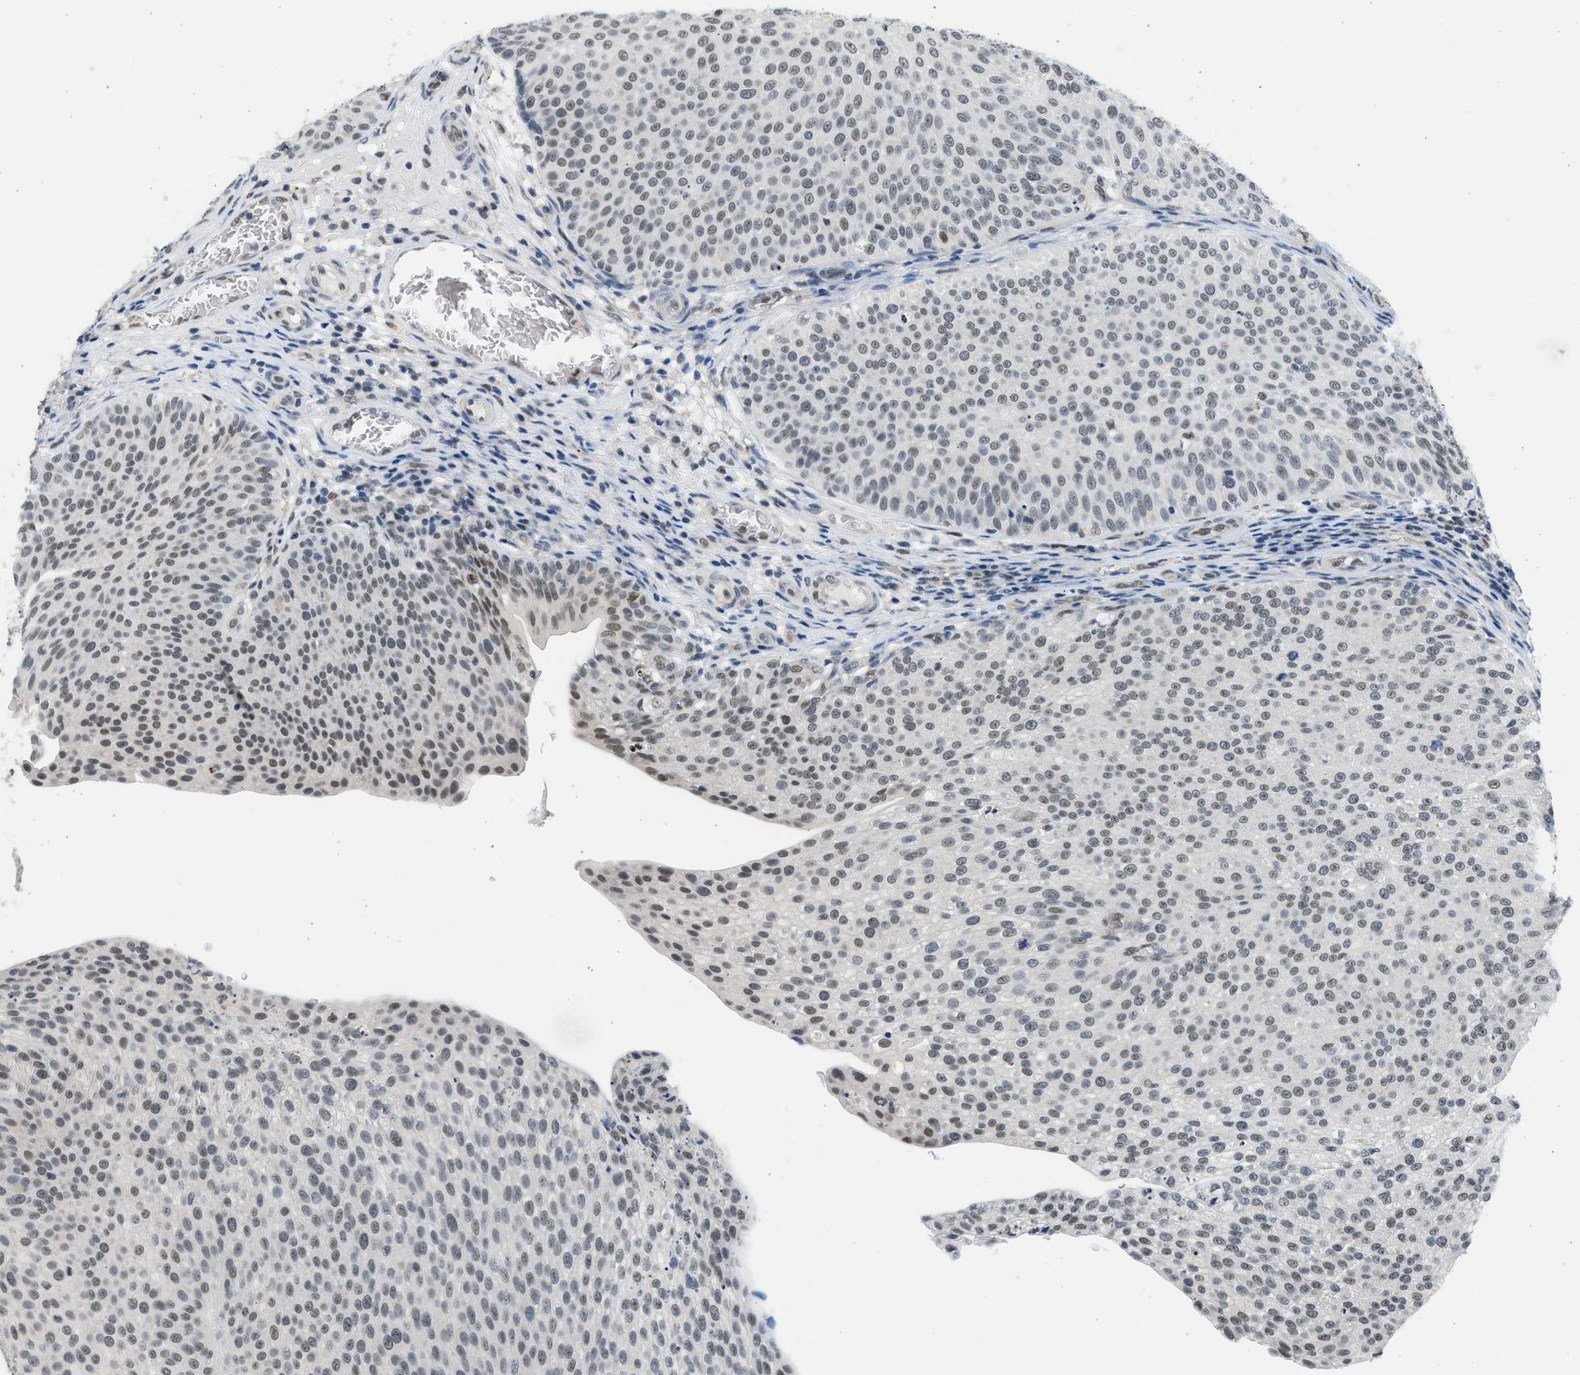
{"staining": {"intensity": "weak", "quantity": ">75%", "location": "nuclear"}, "tissue": "urothelial cancer", "cell_type": "Tumor cells", "image_type": "cancer", "snomed": [{"axis": "morphology", "description": "Urothelial carcinoma, Low grade"}, {"axis": "topography", "description": "Smooth muscle"}, {"axis": "topography", "description": "Urinary bladder"}], "caption": "An image of low-grade urothelial carcinoma stained for a protein reveals weak nuclear brown staining in tumor cells.", "gene": "HIPK1", "patient": {"sex": "male", "age": 60}}